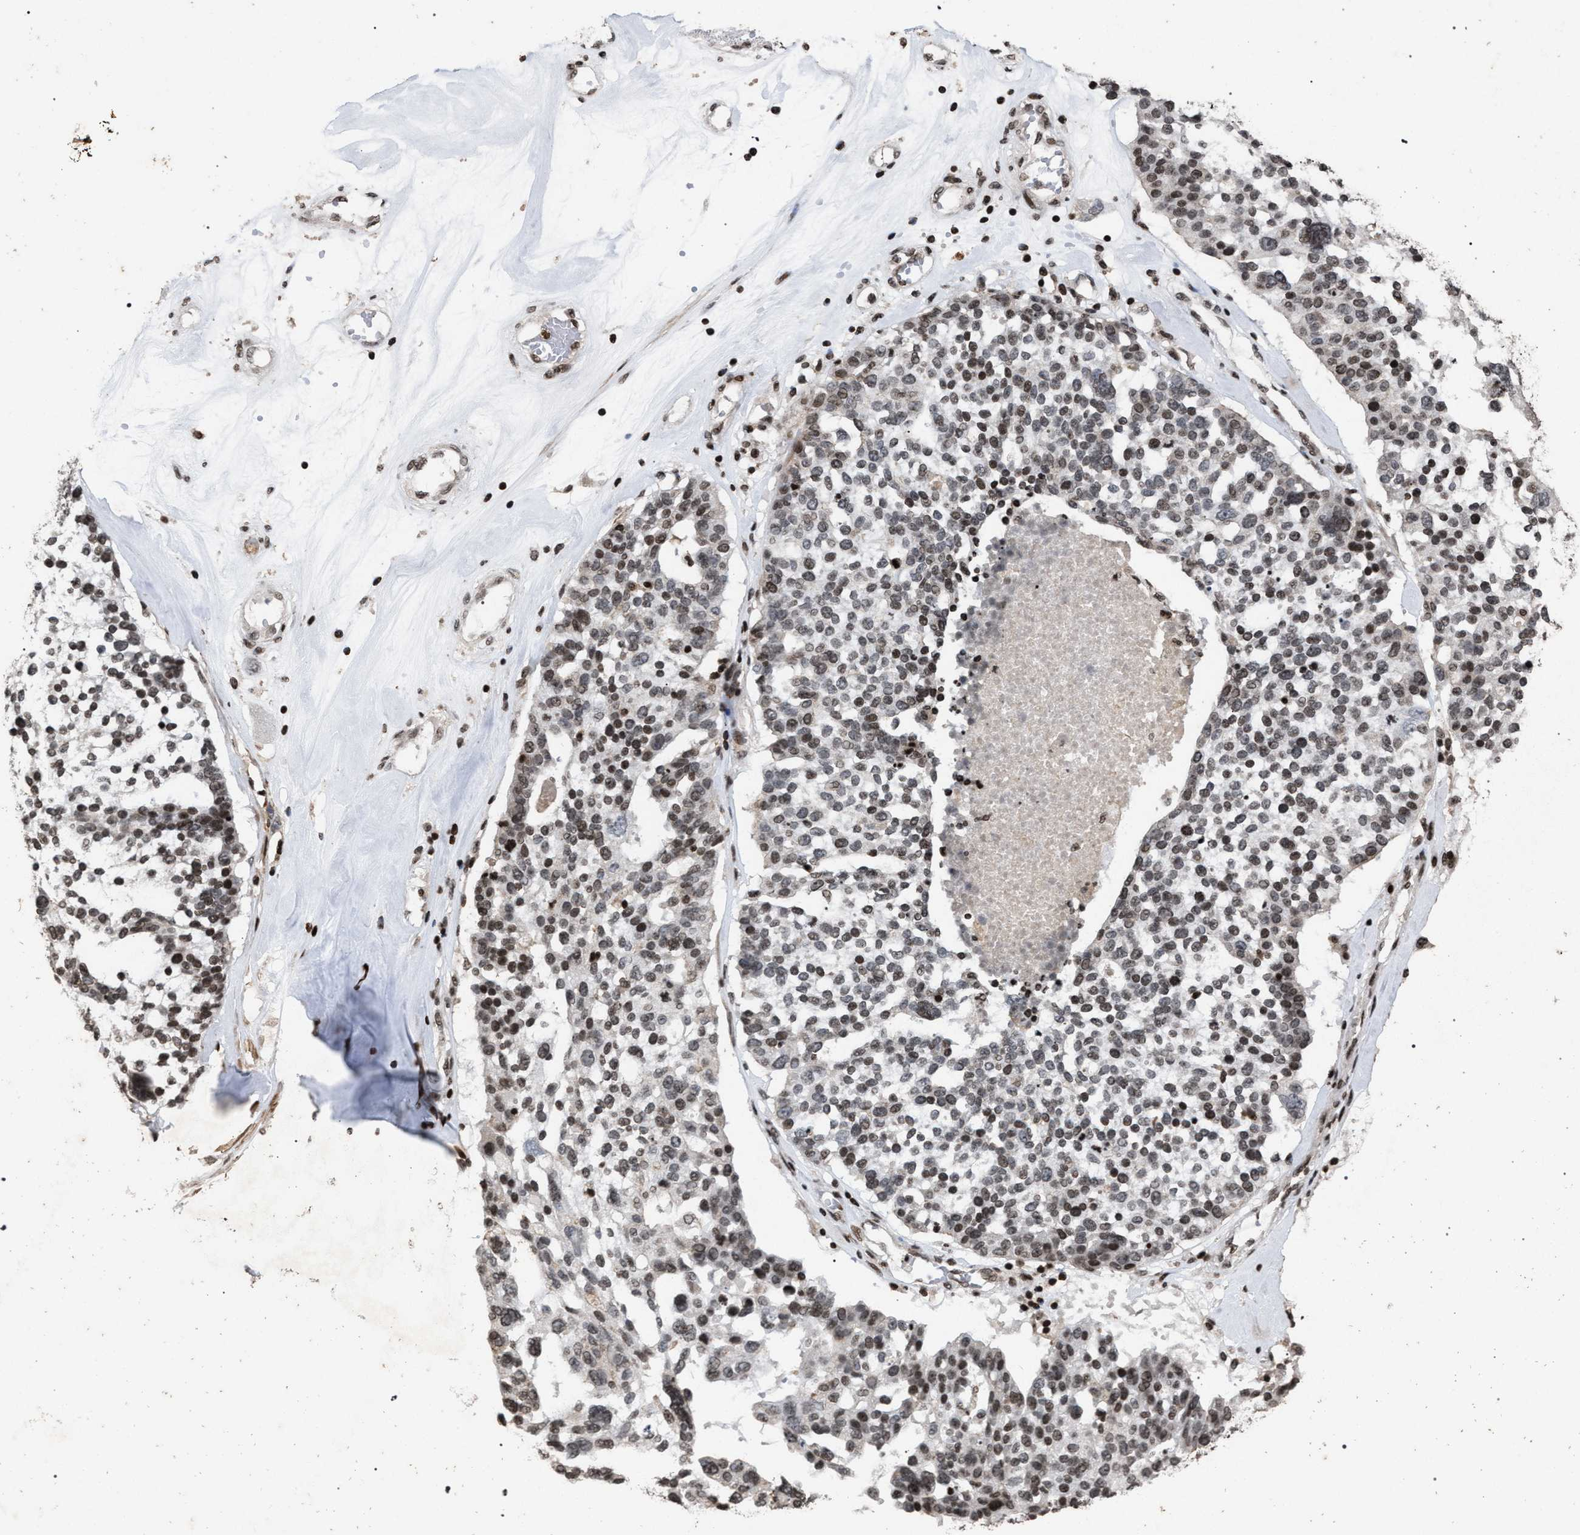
{"staining": {"intensity": "moderate", "quantity": "25%-75%", "location": "nuclear"}, "tissue": "ovarian cancer", "cell_type": "Tumor cells", "image_type": "cancer", "snomed": [{"axis": "morphology", "description": "Cystadenocarcinoma, serous, NOS"}, {"axis": "topography", "description": "Ovary"}], "caption": "An IHC histopathology image of tumor tissue is shown. Protein staining in brown labels moderate nuclear positivity in ovarian cancer (serous cystadenocarcinoma) within tumor cells.", "gene": "FOXD3", "patient": {"sex": "female", "age": 59}}